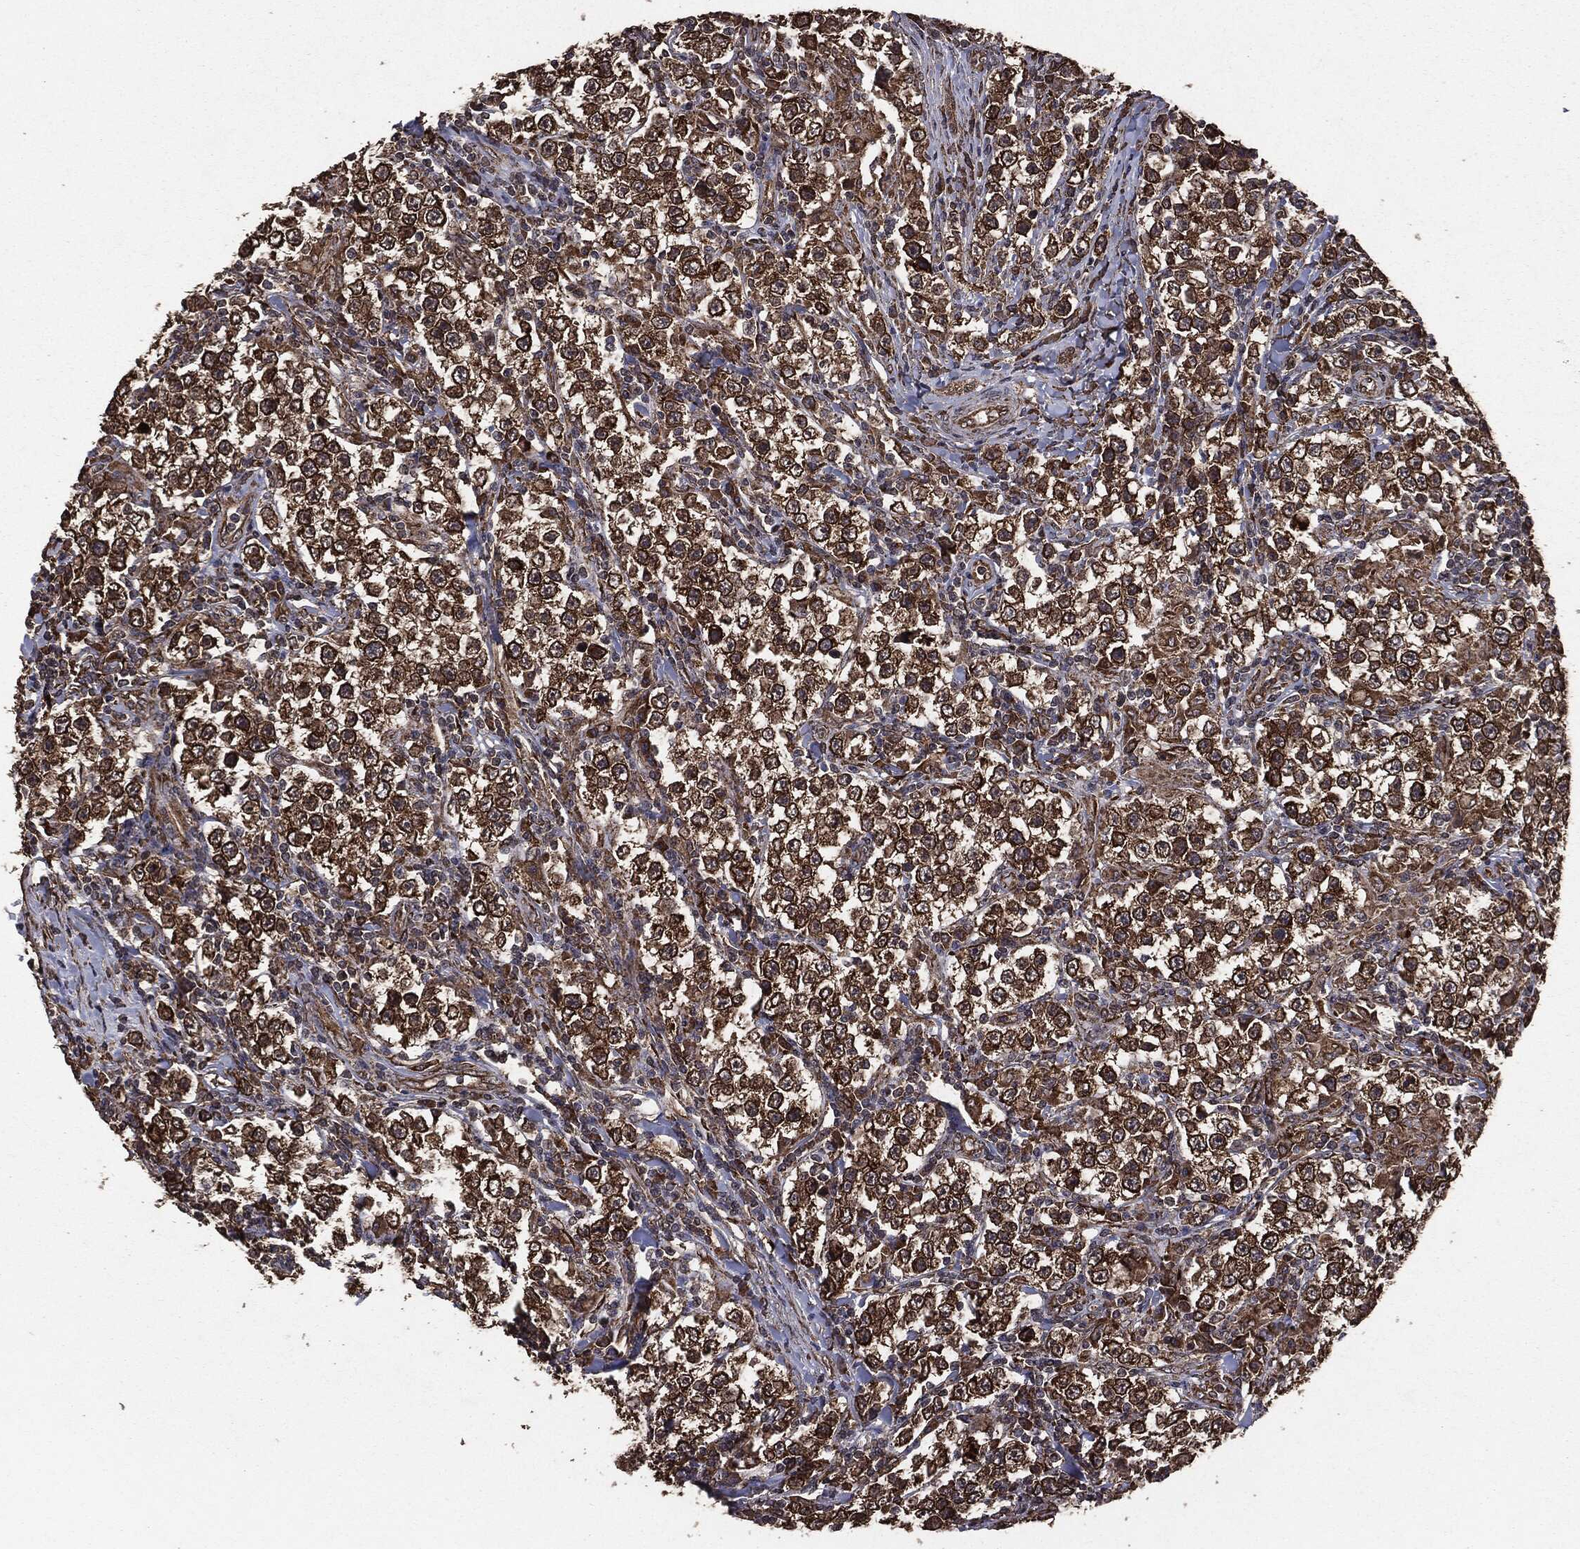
{"staining": {"intensity": "strong", "quantity": ">75%", "location": "cytoplasmic/membranous"}, "tissue": "testis cancer", "cell_type": "Tumor cells", "image_type": "cancer", "snomed": [{"axis": "morphology", "description": "Seminoma, NOS"}, {"axis": "morphology", "description": "Carcinoma, Embryonal, NOS"}, {"axis": "topography", "description": "Testis"}], "caption": "Testis seminoma stained with DAB immunohistochemistry reveals high levels of strong cytoplasmic/membranous positivity in approximately >75% of tumor cells. (brown staining indicates protein expression, while blue staining denotes nuclei).", "gene": "MTOR", "patient": {"sex": "male", "age": 41}}